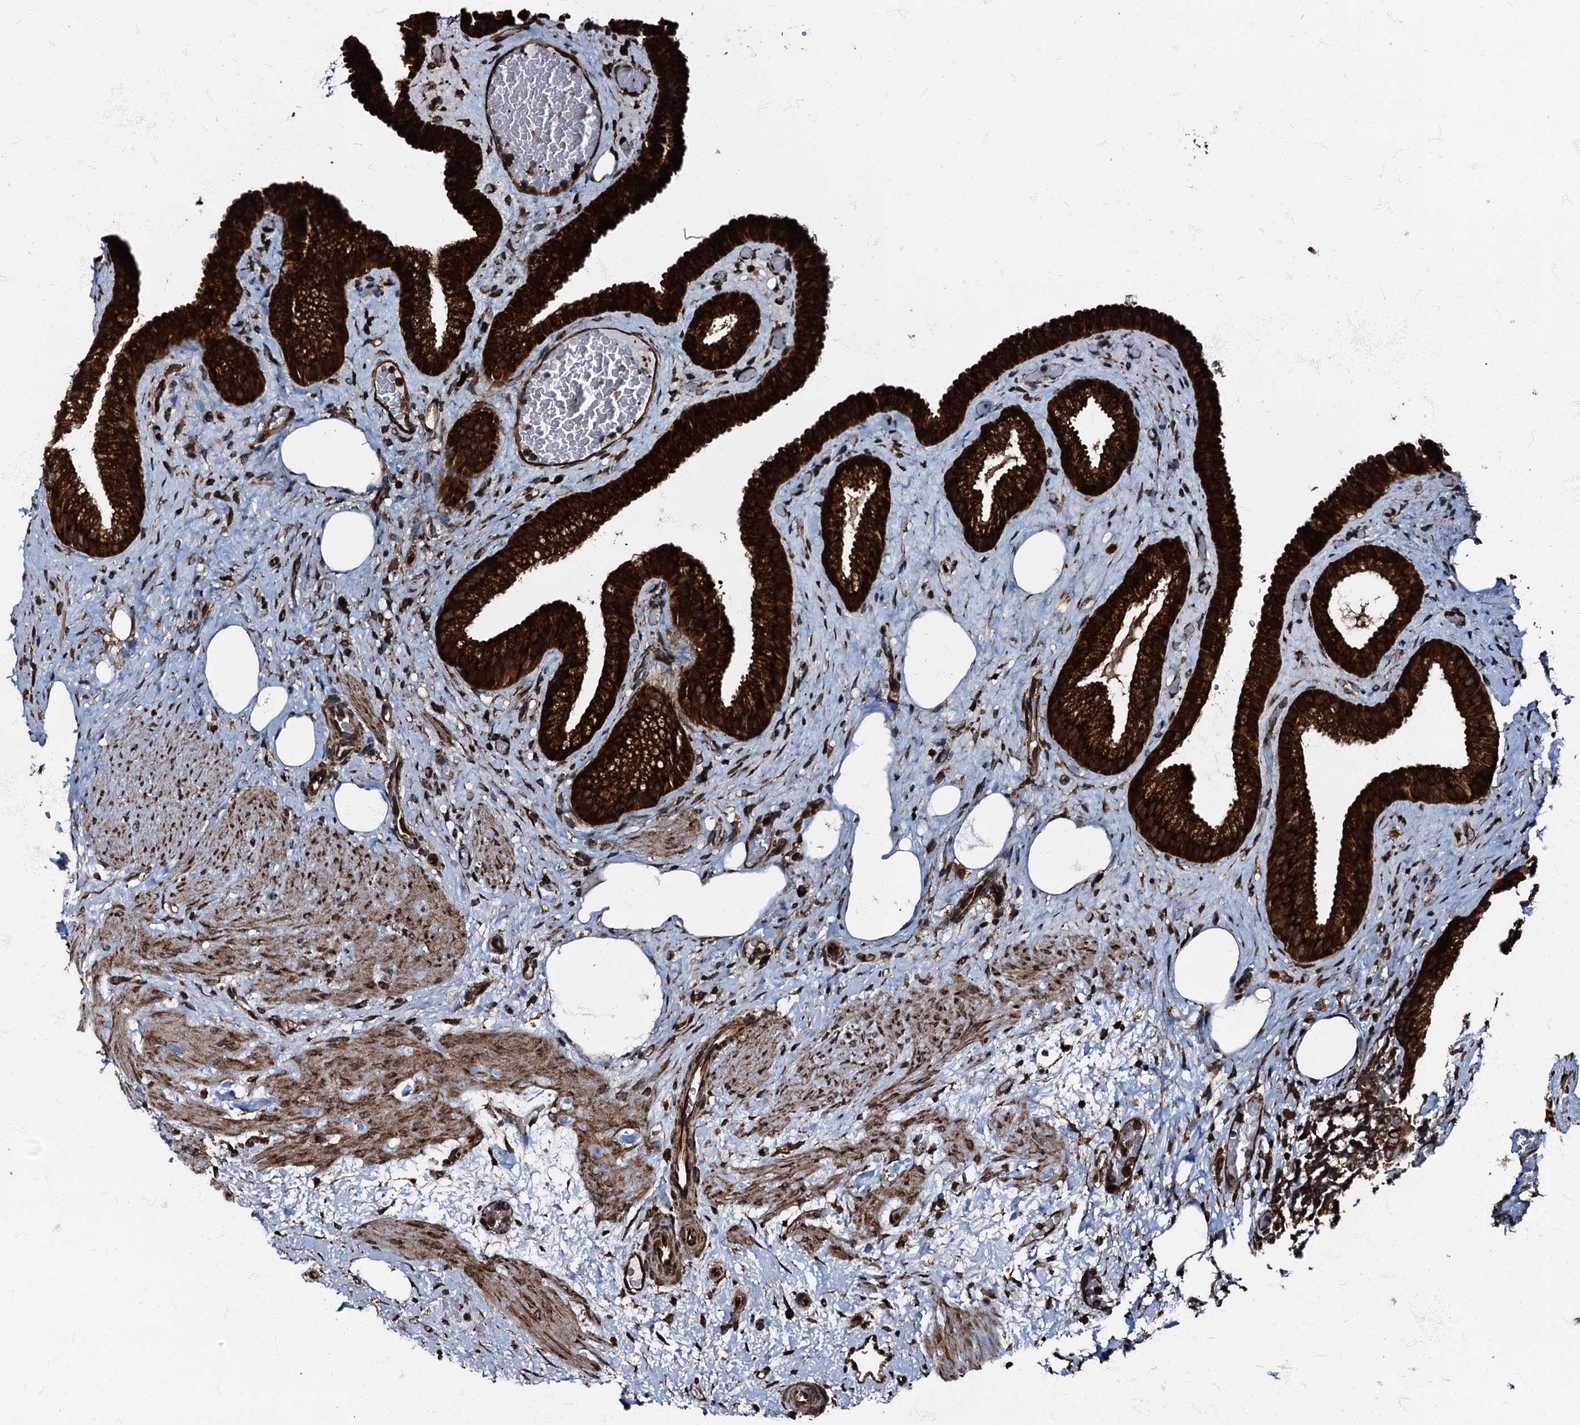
{"staining": {"intensity": "strong", "quantity": ">75%", "location": "cytoplasmic/membranous"}, "tissue": "gallbladder", "cell_type": "Glandular cells", "image_type": "normal", "snomed": [{"axis": "morphology", "description": "Normal tissue, NOS"}, {"axis": "morphology", "description": "Inflammation, NOS"}, {"axis": "topography", "description": "Gallbladder"}], "caption": "A high amount of strong cytoplasmic/membranous expression is appreciated in approximately >75% of glandular cells in benign gallbladder.", "gene": "ATP2C1", "patient": {"sex": "male", "age": 51}}